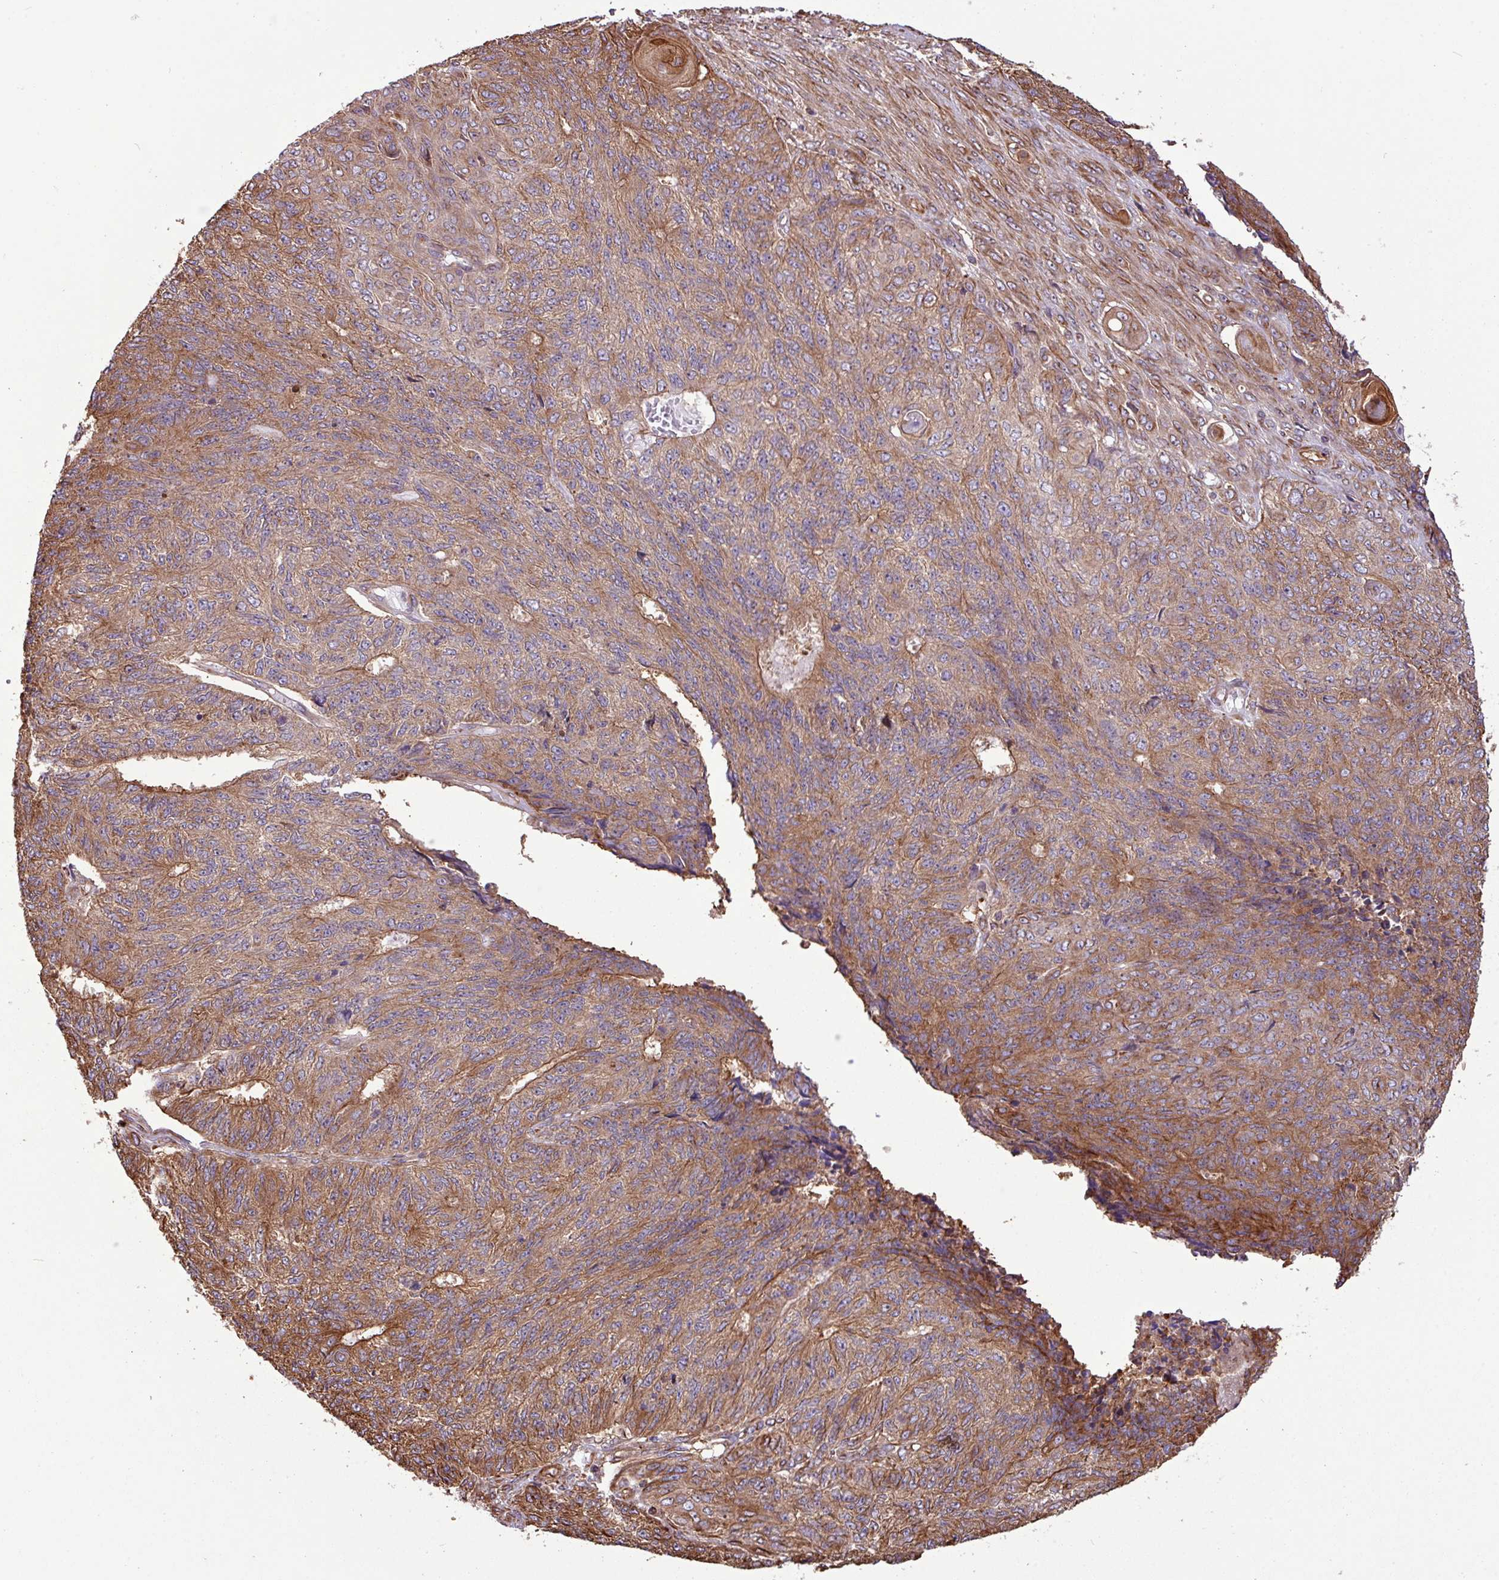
{"staining": {"intensity": "moderate", "quantity": ">75%", "location": "cytoplasmic/membranous"}, "tissue": "endometrial cancer", "cell_type": "Tumor cells", "image_type": "cancer", "snomed": [{"axis": "morphology", "description": "Adenocarcinoma, NOS"}, {"axis": "topography", "description": "Endometrium"}], "caption": "A brown stain labels moderate cytoplasmic/membranous expression of a protein in adenocarcinoma (endometrial) tumor cells.", "gene": "ZNF300", "patient": {"sex": "female", "age": 32}}